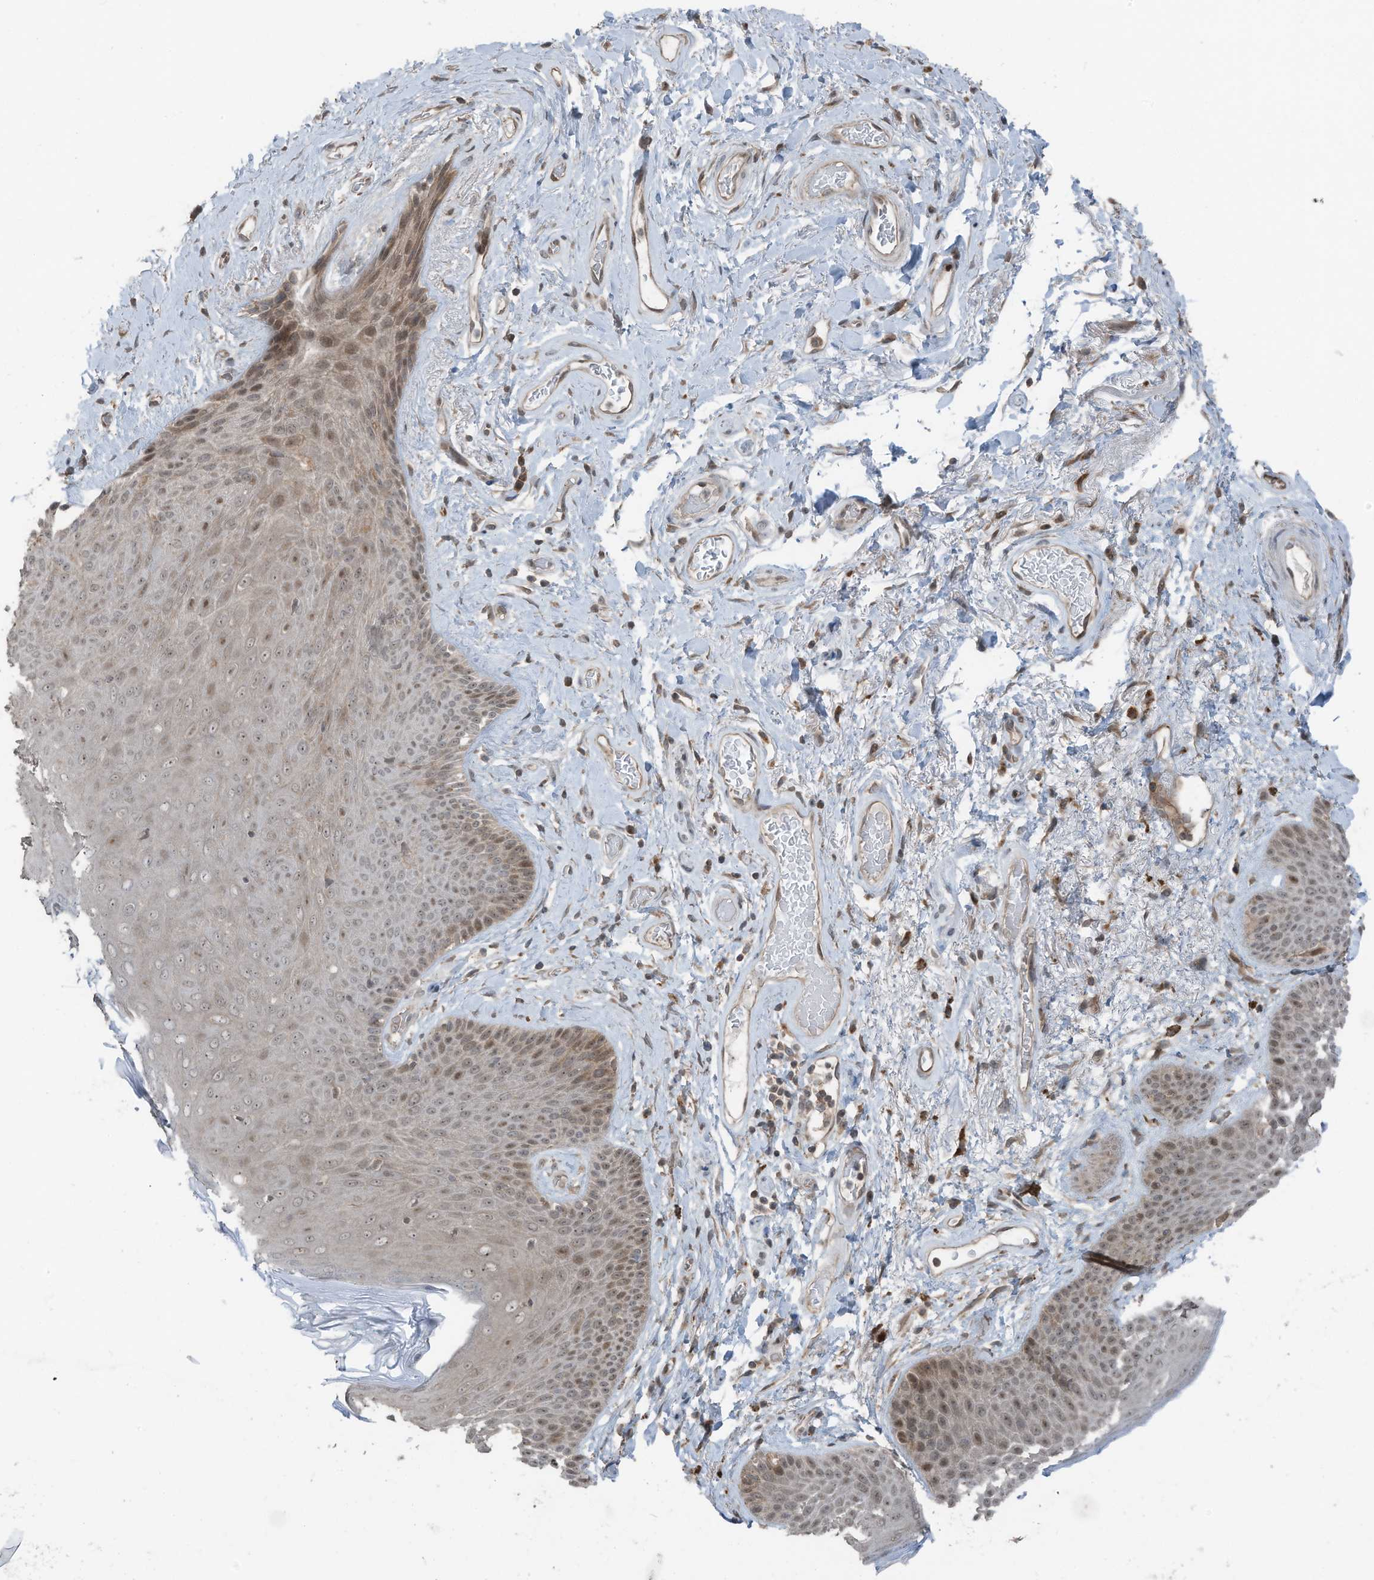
{"staining": {"intensity": "weak", "quantity": "25%-75%", "location": "nuclear"}, "tissue": "skin", "cell_type": "Epidermal cells", "image_type": "normal", "snomed": [{"axis": "morphology", "description": "Normal tissue, NOS"}, {"axis": "topography", "description": "Anal"}], "caption": "Brown immunohistochemical staining in unremarkable human skin exhibits weak nuclear staining in about 25%-75% of epidermal cells.", "gene": "TXNDC9", "patient": {"sex": "male", "age": 74}}